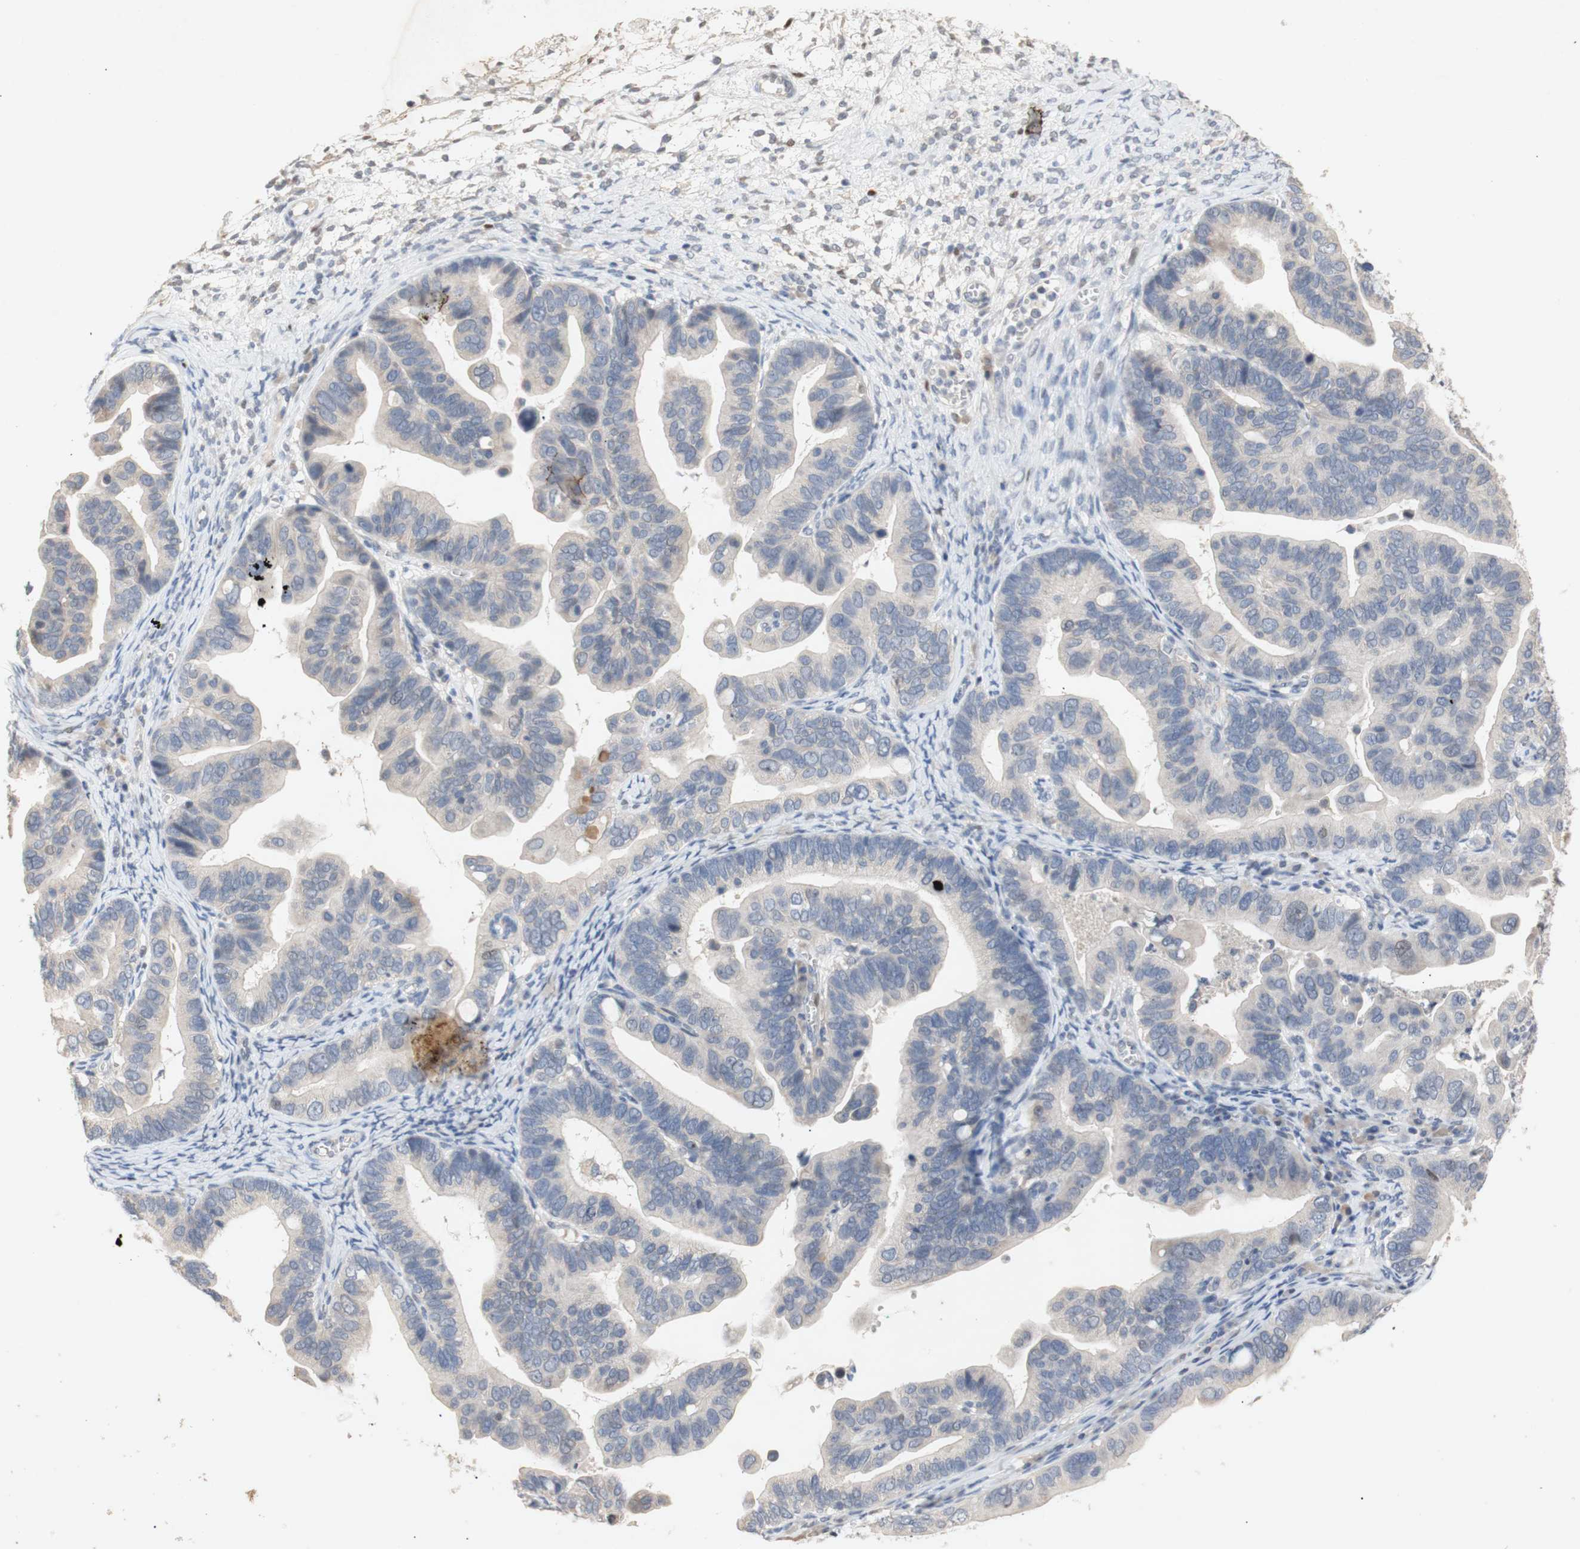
{"staining": {"intensity": "negative", "quantity": "none", "location": "none"}, "tissue": "ovarian cancer", "cell_type": "Tumor cells", "image_type": "cancer", "snomed": [{"axis": "morphology", "description": "Cystadenocarcinoma, serous, NOS"}, {"axis": "topography", "description": "Ovary"}], "caption": "This histopathology image is of serous cystadenocarcinoma (ovarian) stained with immunohistochemistry (IHC) to label a protein in brown with the nuclei are counter-stained blue. There is no positivity in tumor cells.", "gene": "FOSB", "patient": {"sex": "female", "age": 56}}